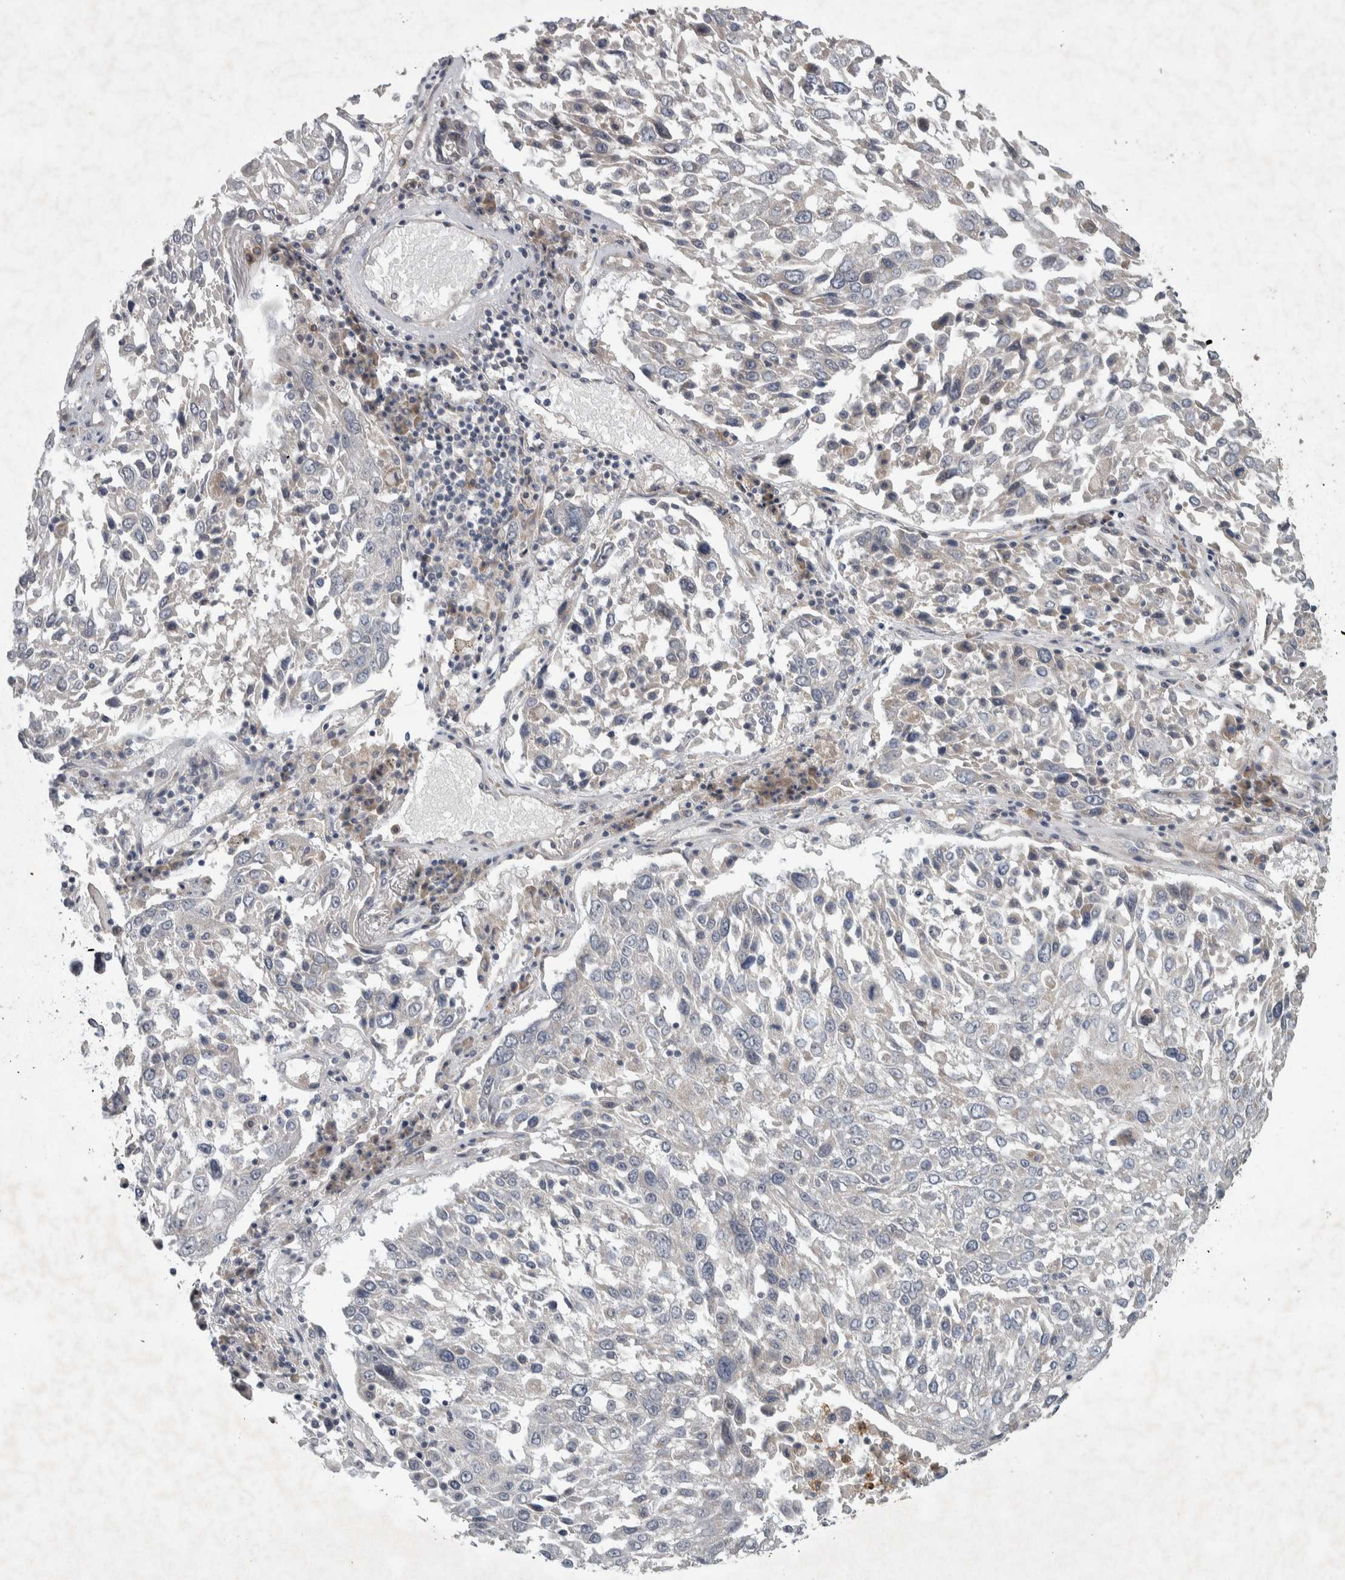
{"staining": {"intensity": "negative", "quantity": "none", "location": "none"}, "tissue": "lung cancer", "cell_type": "Tumor cells", "image_type": "cancer", "snomed": [{"axis": "morphology", "description": "Squamous cell carcinoma, NOS"}, {"axis": "topography", "description": "Lung"}], "caption": "Immunohistochemical staining of human squamous cell carcinoma (lung) demonstrates no significant staining in tumor cells.", "gene": "SRP68", "patient": {"sex": "male", "age": 65}}